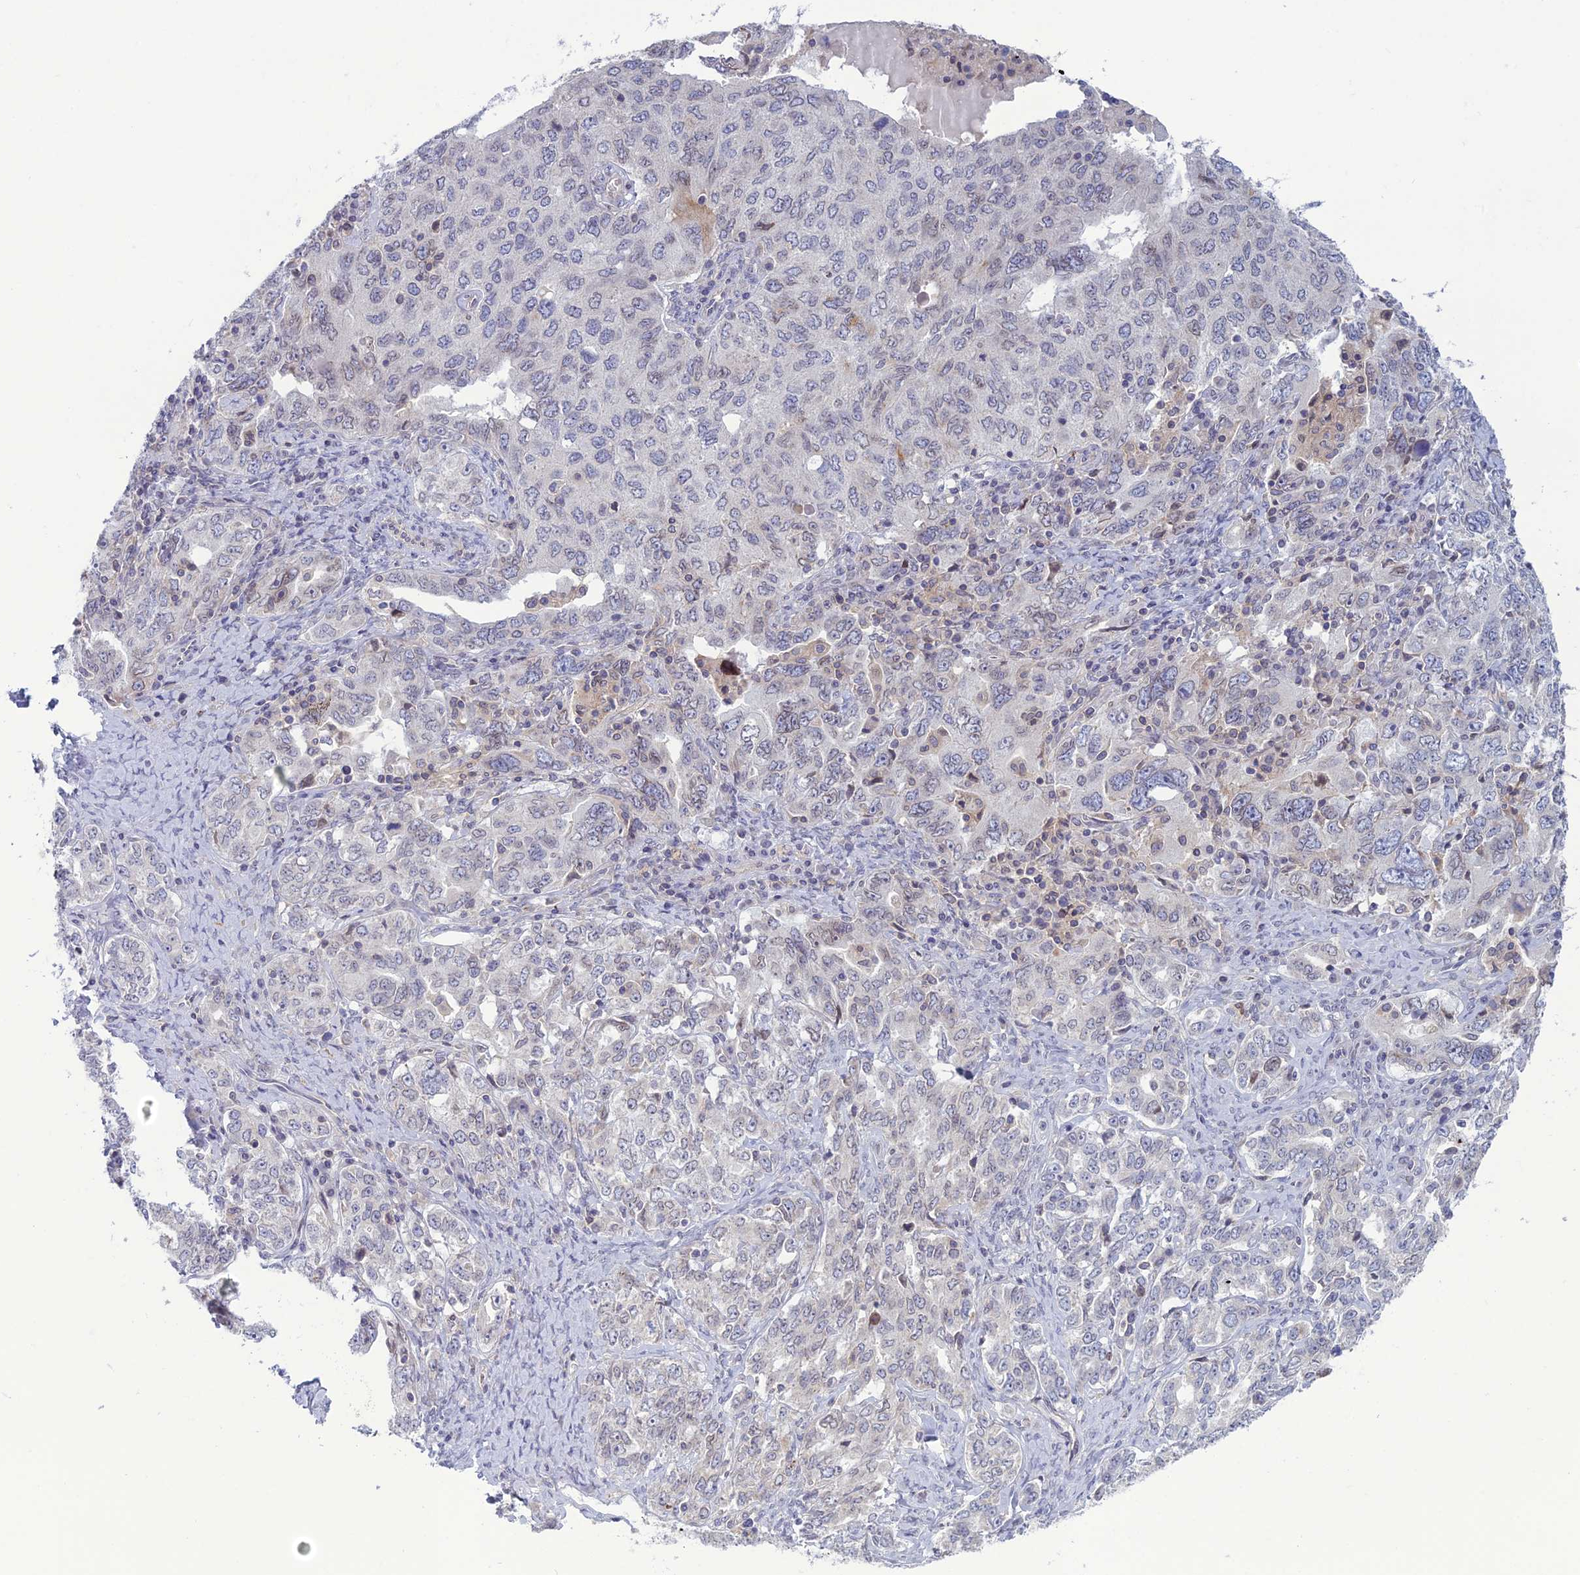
{"staining": {"intensity": "weak", "quantity": "<25%", "location": "cytoplasmic/membranous,nuclear"}, "tissue": "ovarian cancer", "cell_type": "Tumor cells", "image_type": "cancer", "snomed": [{"axis": "morphology", "description": "Carcinoma, endometroid"}, {"axis": "topography", "description": "Ovary"}], "caption": "Photomicrograph shows no protein positivity in tumor cells of ovarian endometroid carcinoma tissue.", "gene": "WDR46", "patient": {"sex": "female", "age": 62}}